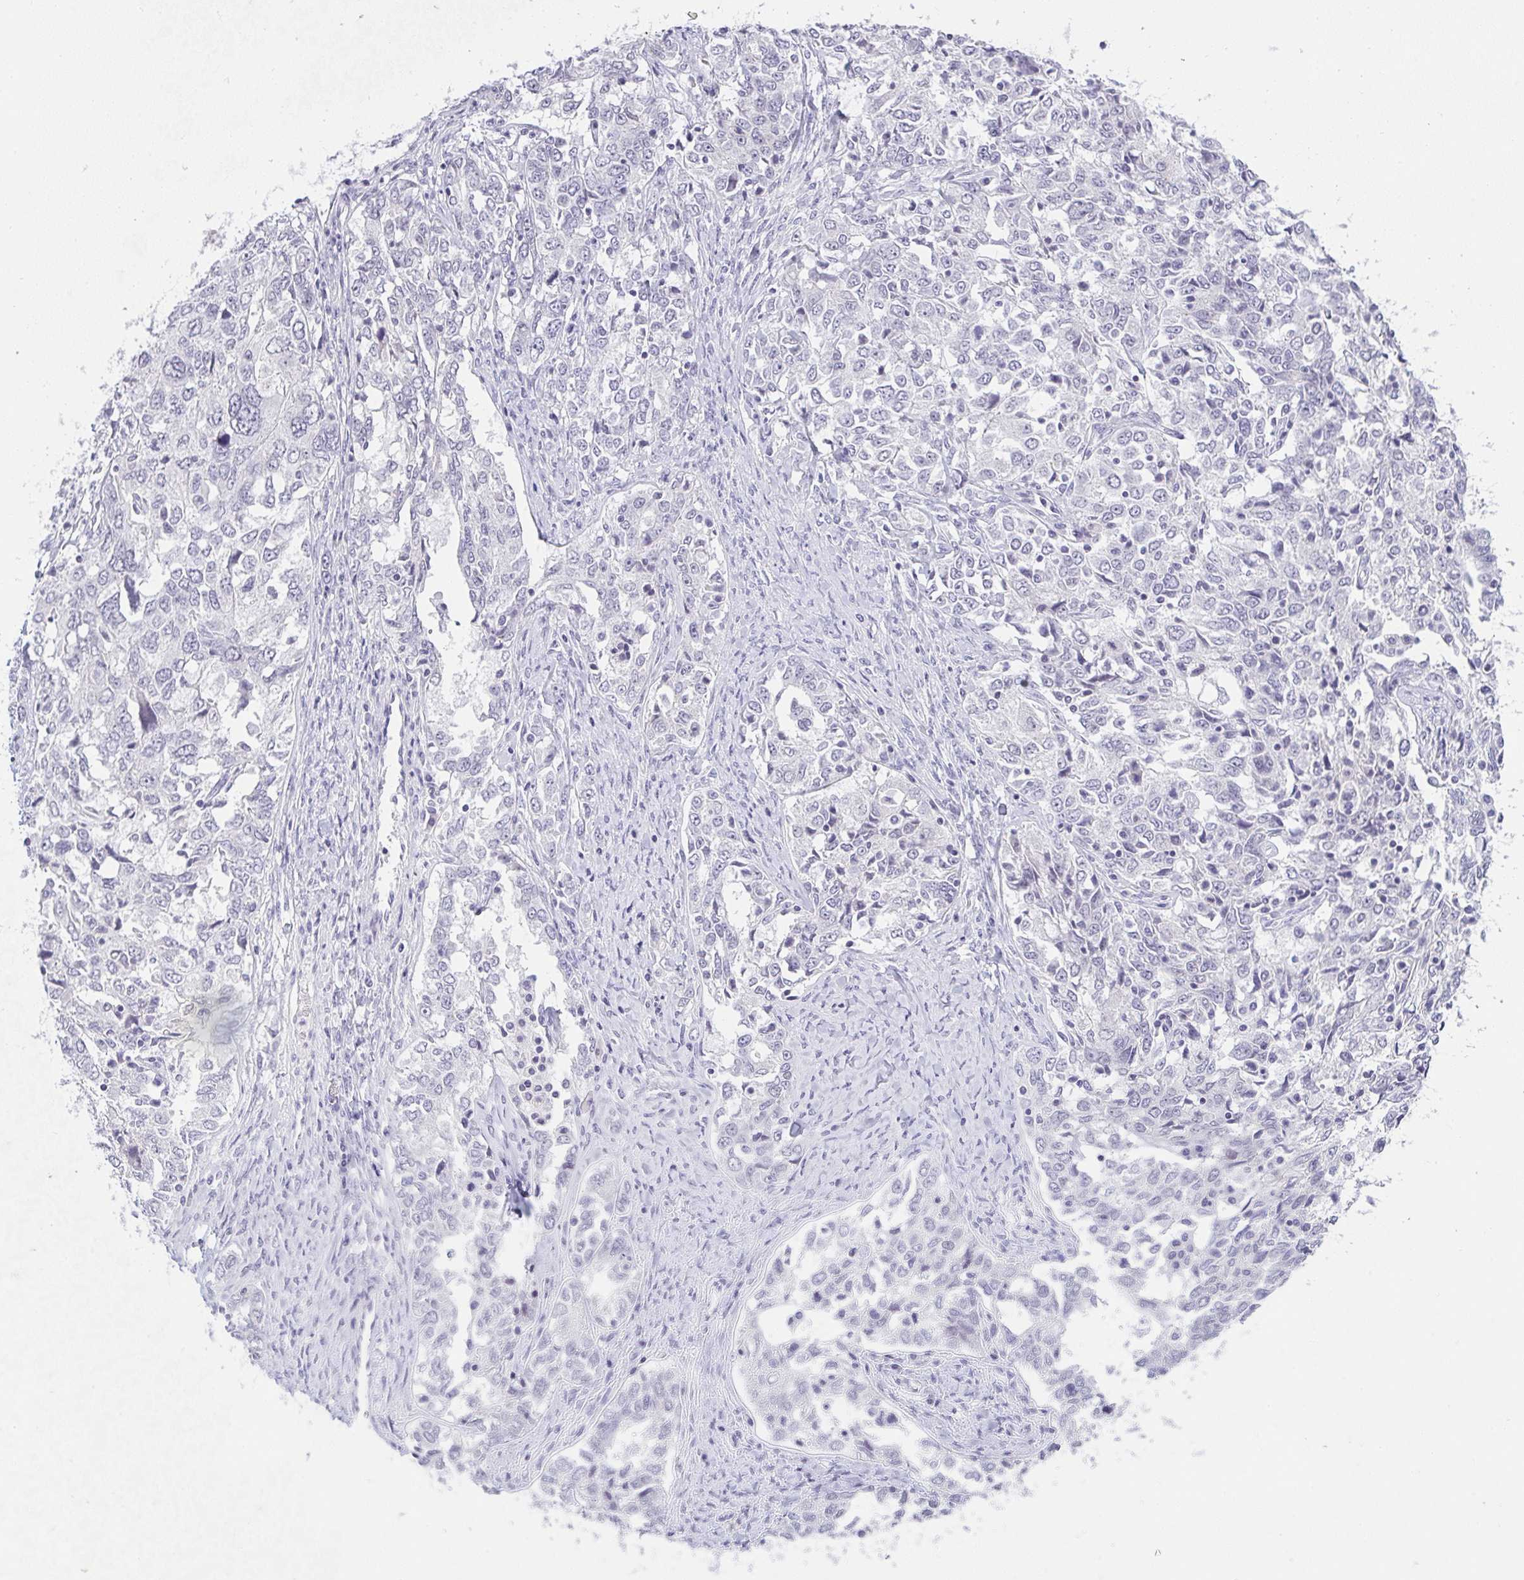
{"staining": {"intensity": "negative", "quantity": "none", "location": "none"}, "tissue": "ovarian cancer", "cell_type": "Tumor cells", "image_type": "cancer", "snomed": [{"axis": "morphology", "description": "Carcinoma, endometroid"}, {"axis": "topography", "description": "Ovary"}], "caption": "Ovarian cancer was stained to show a protein in brown. There is no significant expression in tumor cells.", "gene": "CACNA1S", "patient": {"sex": "female", "age": 62}}